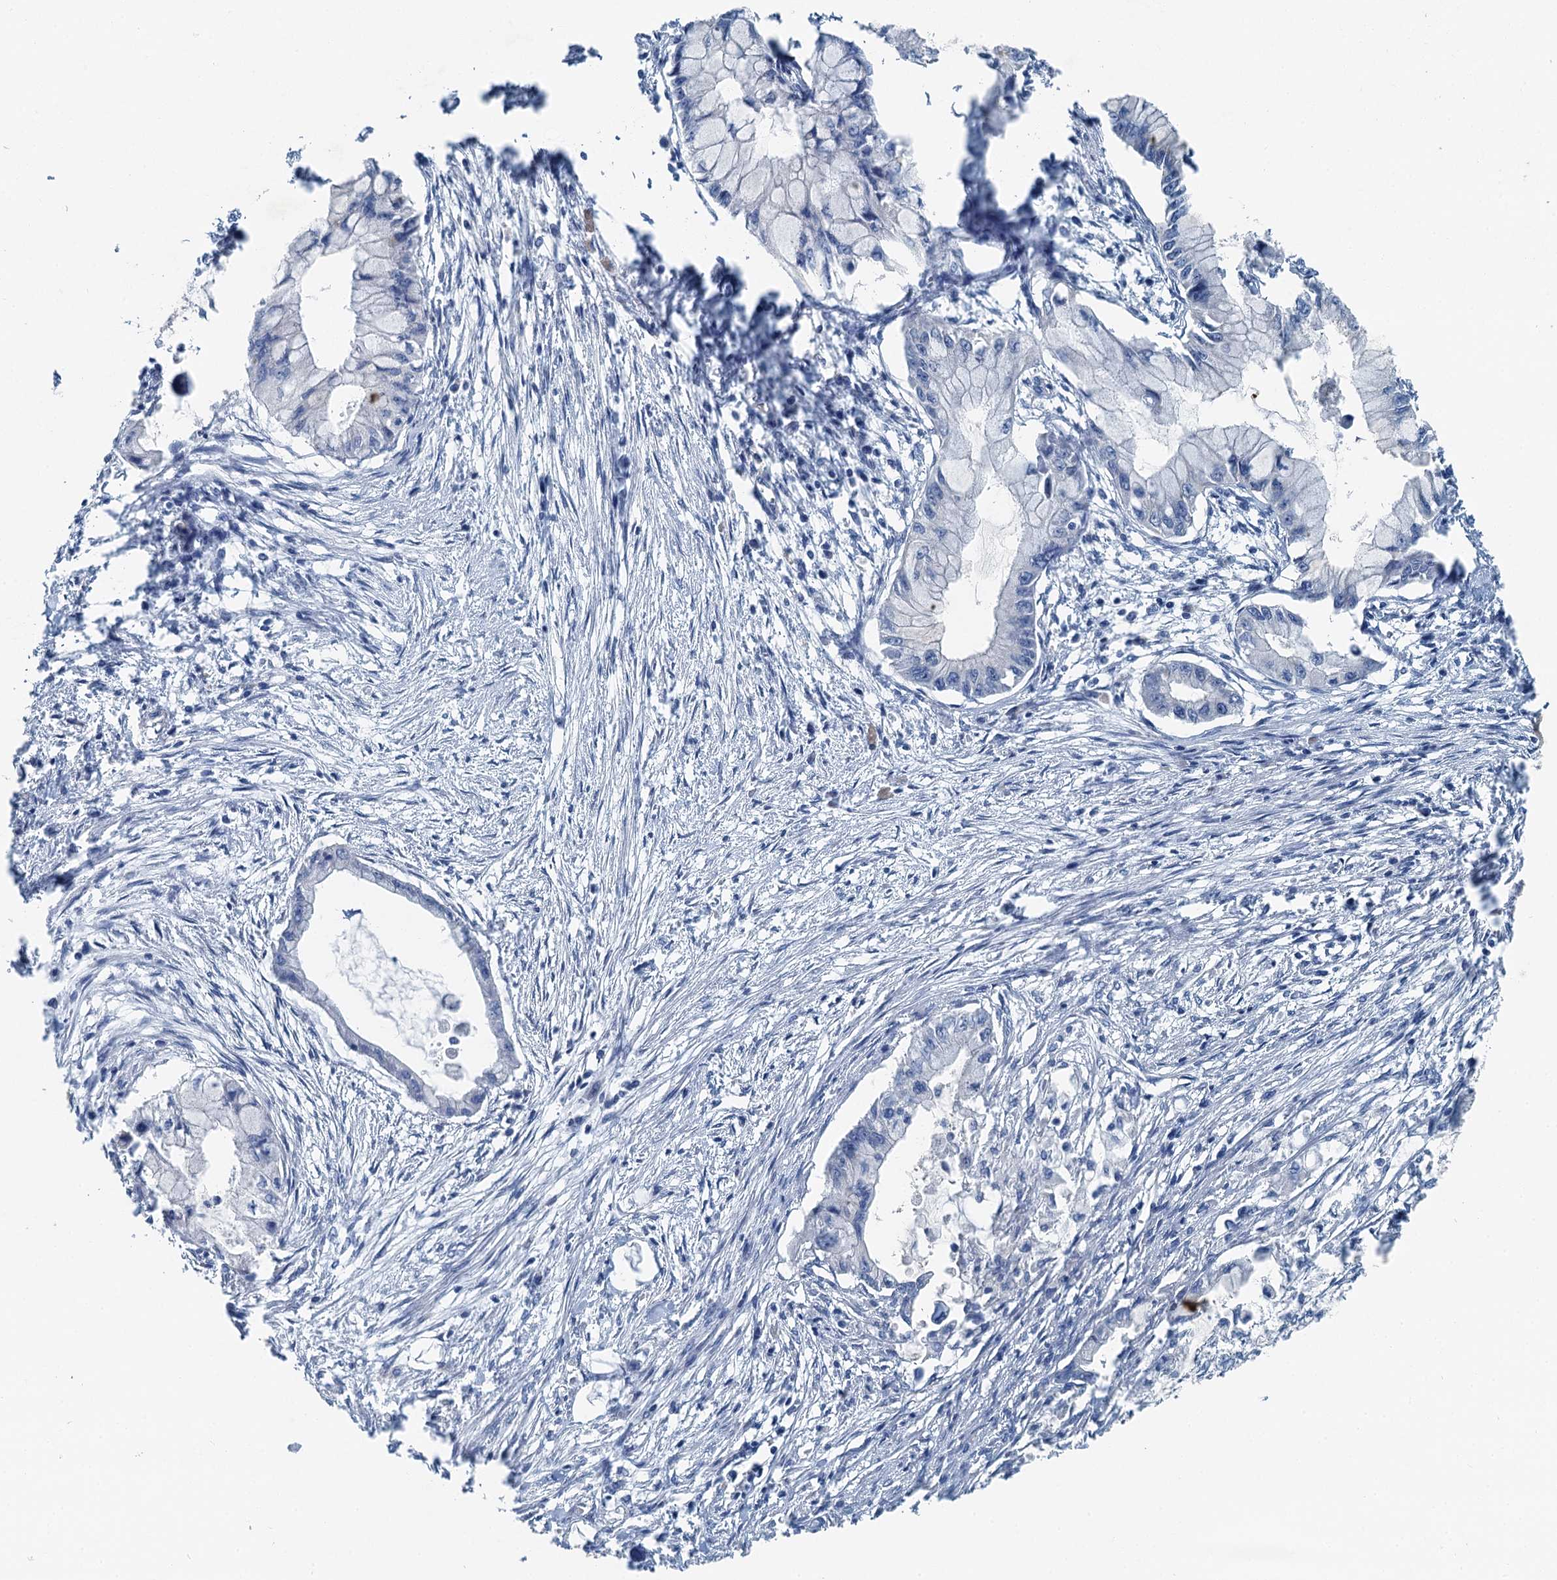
{"staining": {"intensity": "negative", "quantity": "none", "location": "none"}, "tissue": "pancreatic cancer", "cell_type": "Tumor cells", "image_type": "cancer", "snomed": [{"axis": "morphology", "description": "Adenocarcinoma, NOS"}, {"axis": "topography", "description": "Pancreas"}], "caption": "This is a photomicrograph of IHC staining of adenocarcinoma (pancreatic), which shows no expression in tumor cells.", "gene": "C6orf120", "patient": {"sex": "male", "age": 48}}